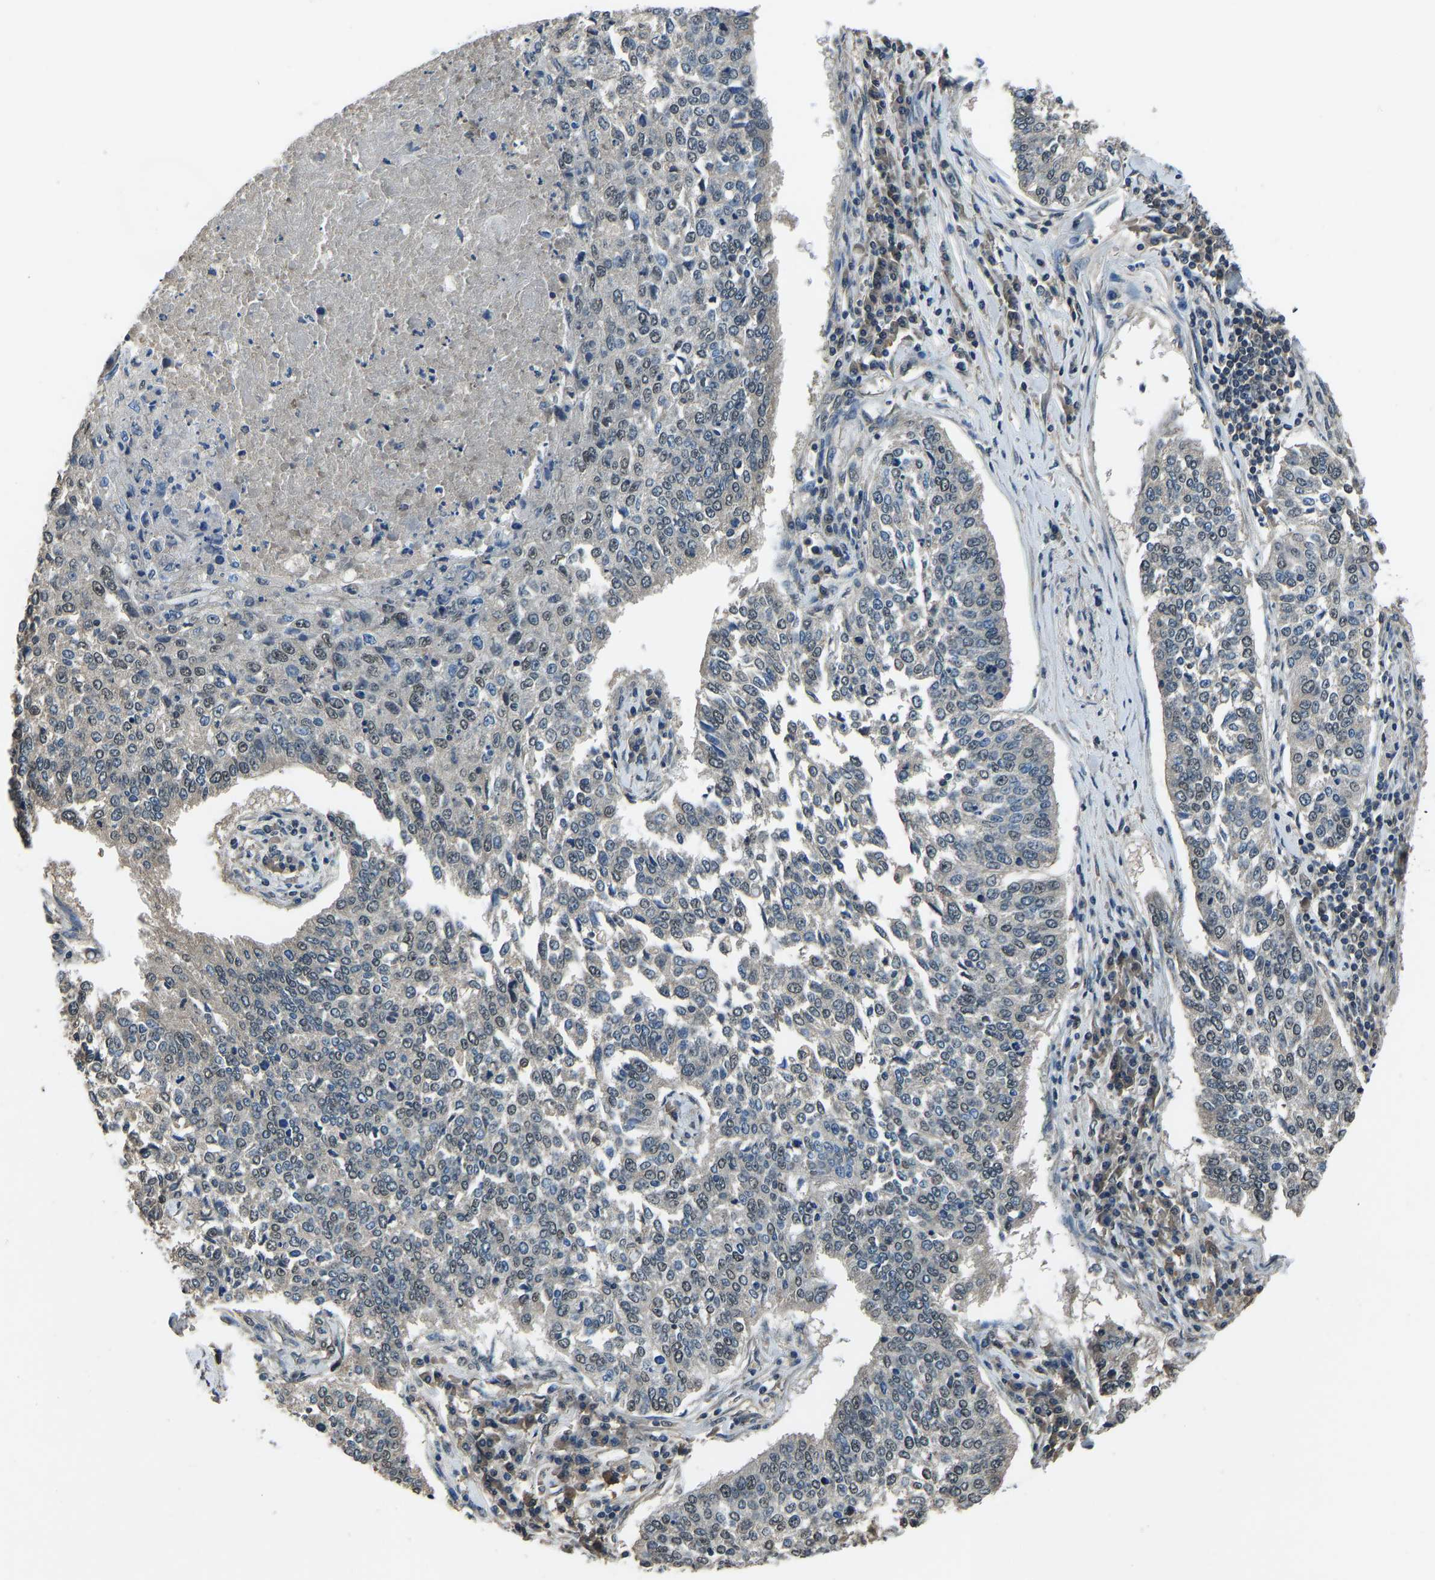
{"staining": {"intensity": "weak", "quantity": "25%-75%", "location": "nuclear"}, "tissue": "lung cancer", "cell_type": "Tumor cells", "image_type": "cancer", "snomed": [{"axis": "morphology", "description": "Normal tissue, NOS"}, {"axis": "morphology", "description": "Squamous cell carcinoma, NOS"}, {"axis": "topography", "description": "Cartilage tissue"}, {"axis": "topography", "description": "Bronchus"}, {"axis": "topography", "description": "Lung"}], "caption": "Protein expression analysis of human lung cancer reveals weak nuclear positivity in about 25%-75% of tumor cells.", "gene": "TOX4", "patient": {"sex": "female", "age": 49}}